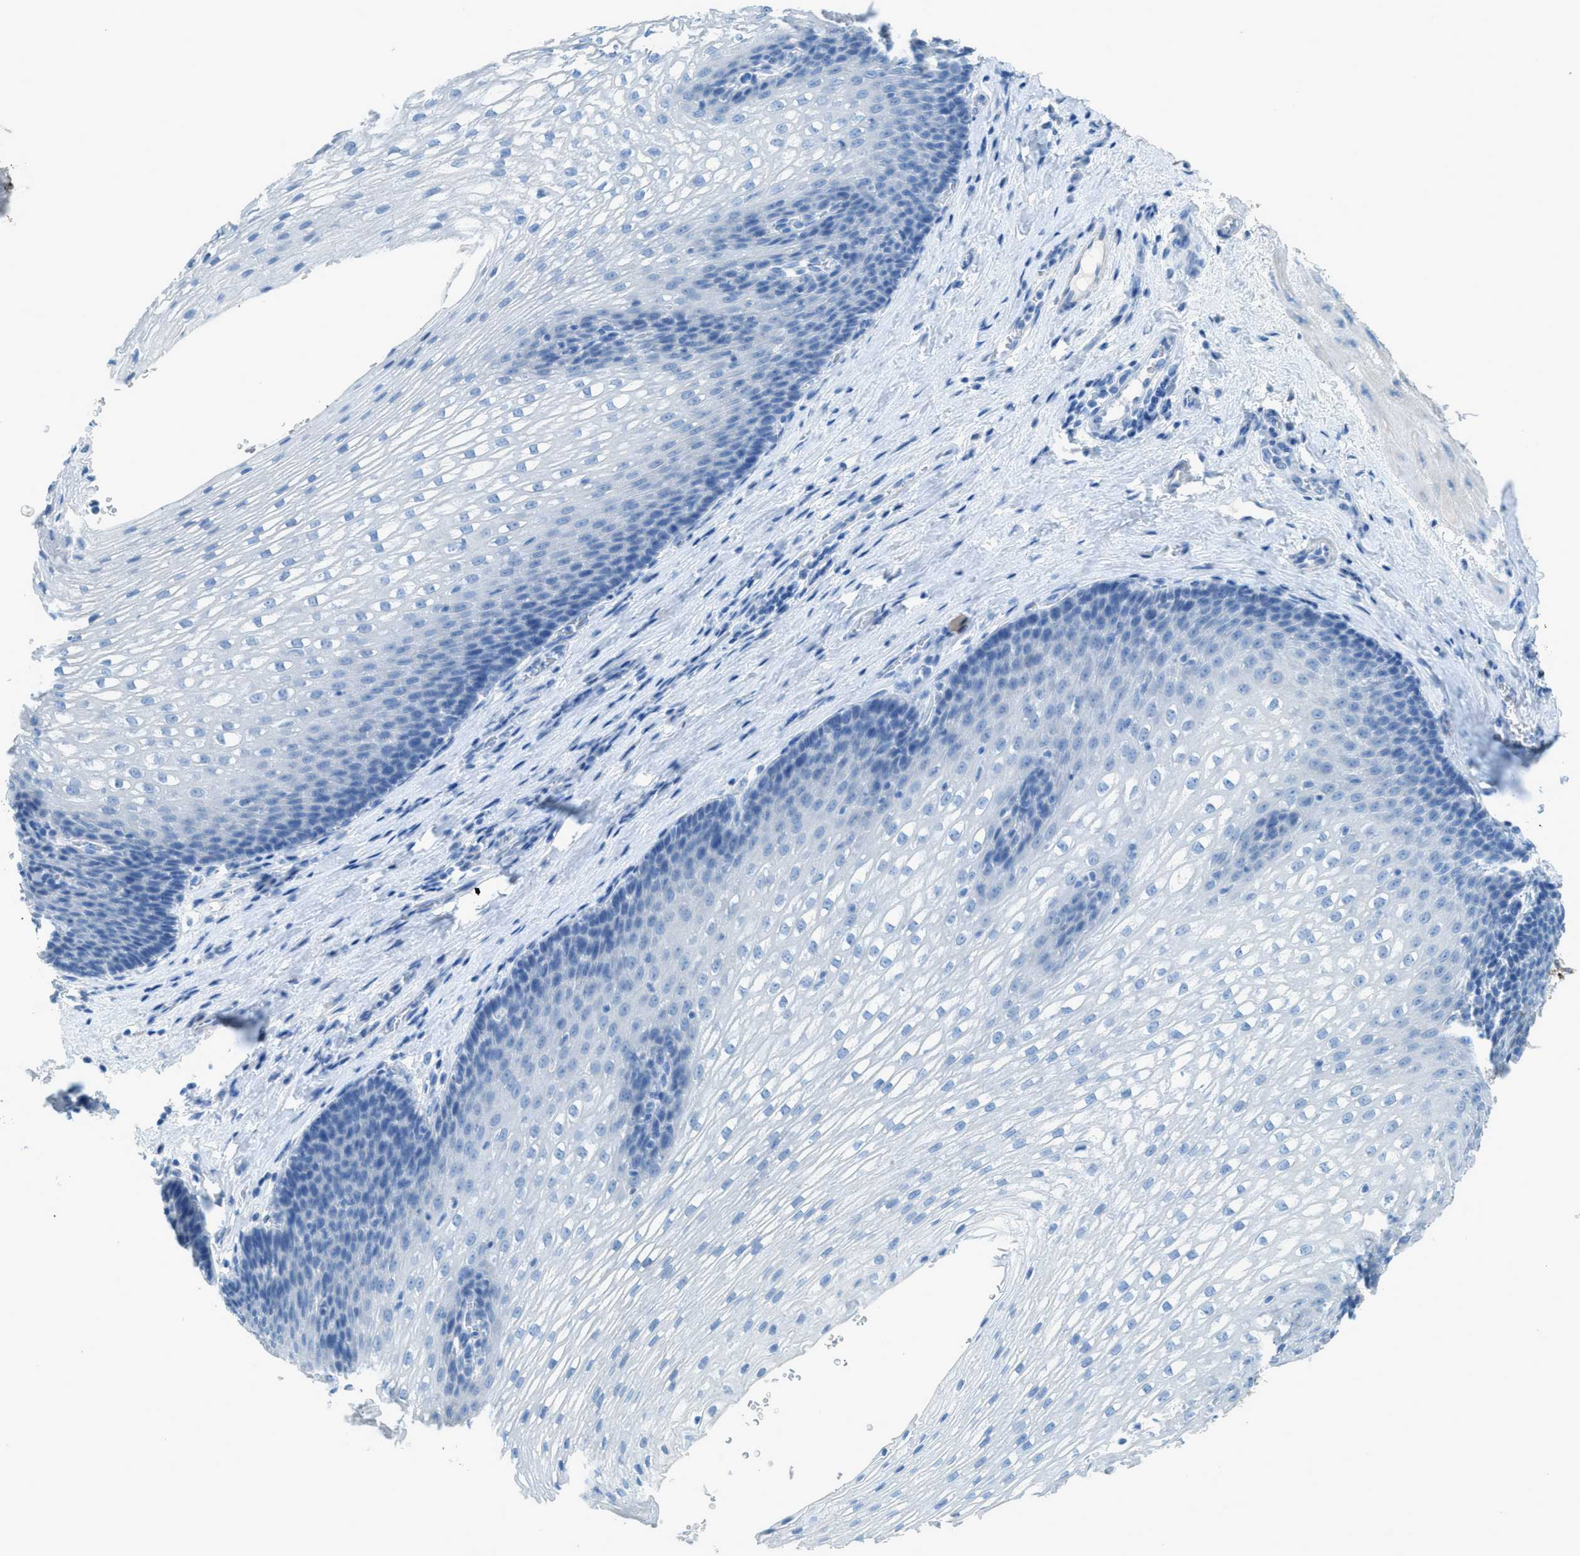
{"staining": {"intensity": "negative", "quantity": "none", "location": "none"}, "tissue": "esophagus", "cell_type": "Squamous epithelial cells", "image_type": "normal", "snomed": [{"axis": "morphology", "description": "Normal tissue, NOS"}, {"axis": "topography", "description": "Esophagus"}], "caption": "The micrograph reveals no significant expression in squamous epithelial cells of esophagus.", "gene": "ACAN", "patient": {"sex": "male", "age": 48}}